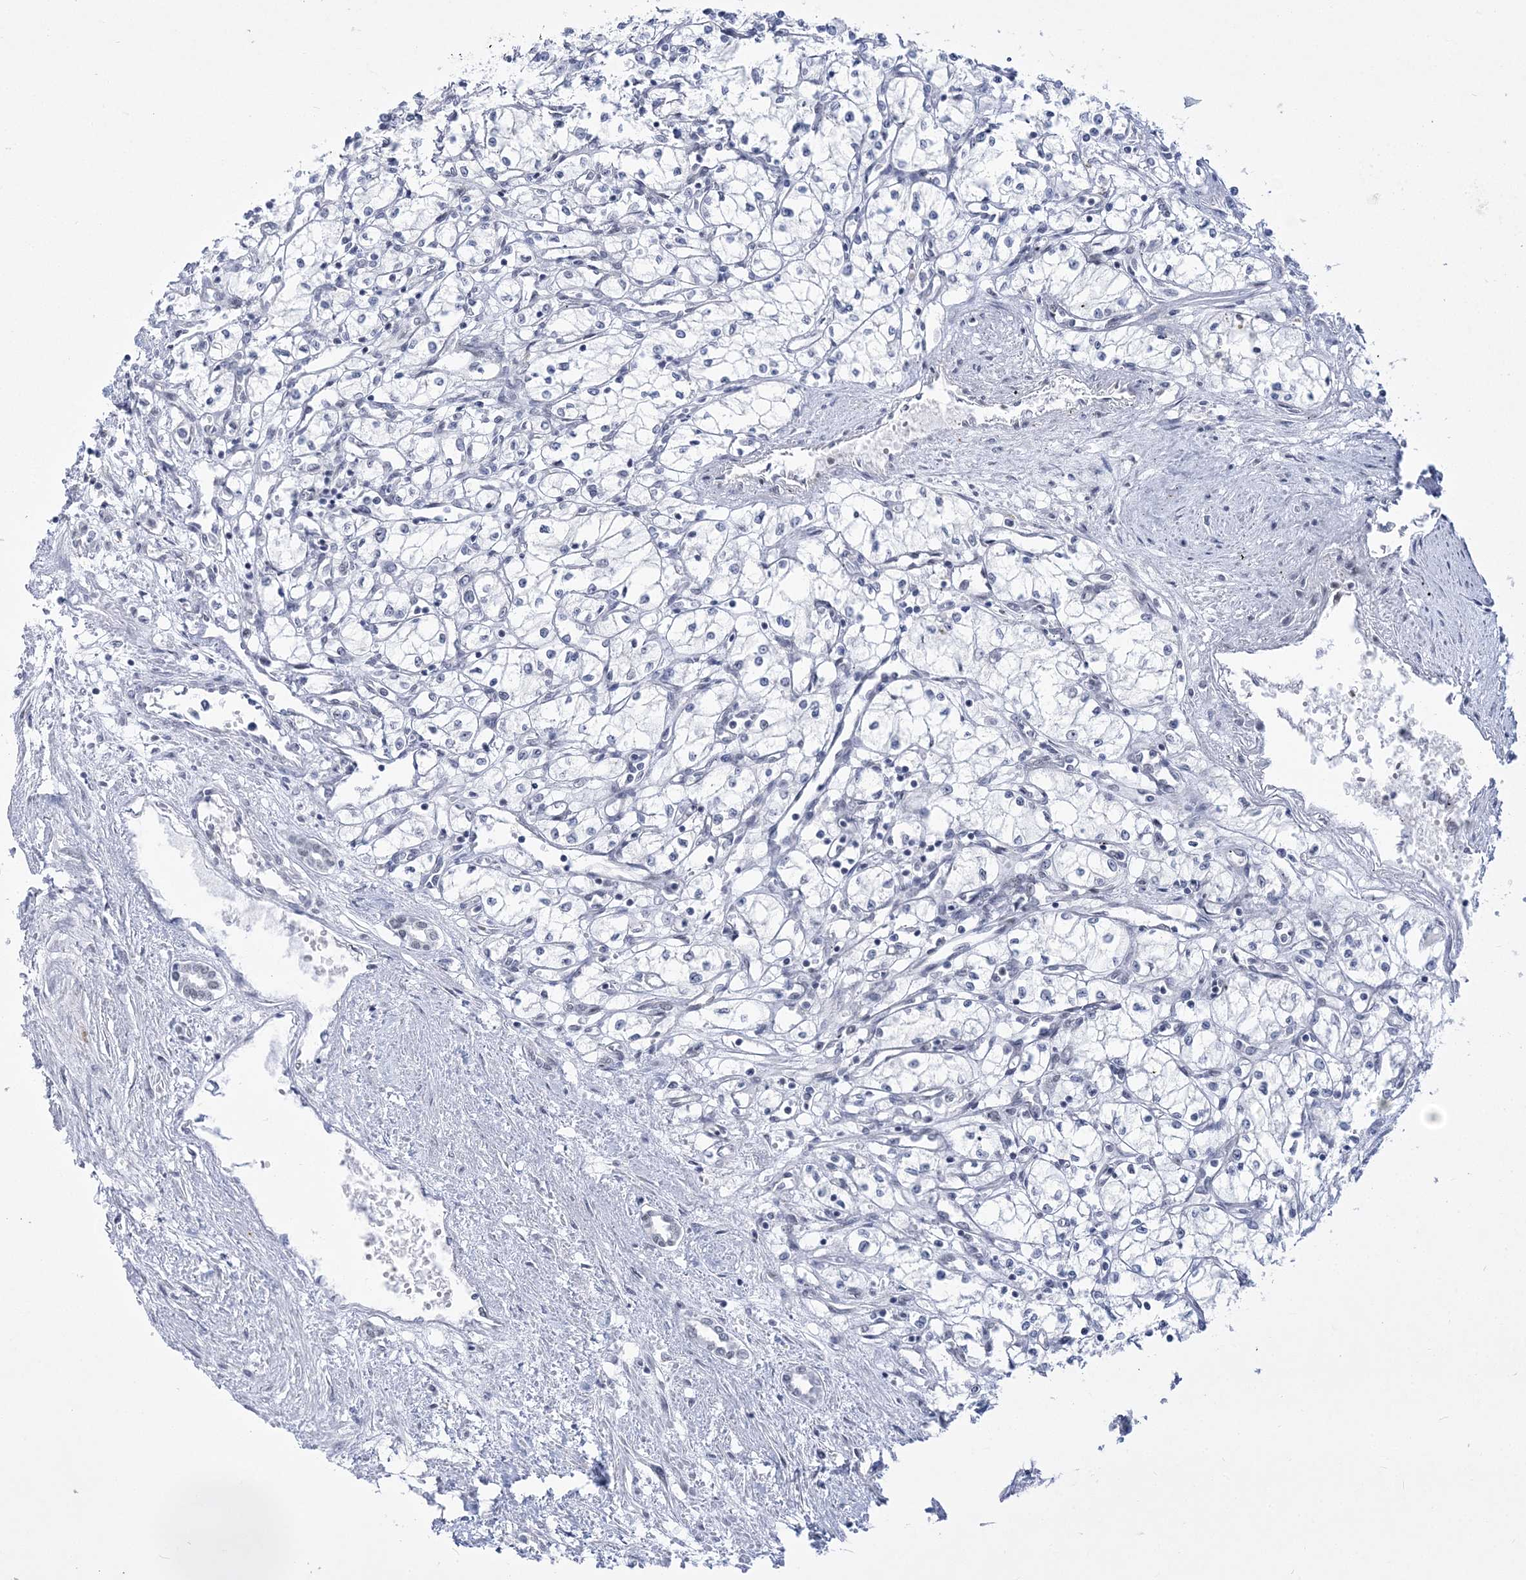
{"staining": {"intensity": "negative", "quantity": "none", "location": "none"}, "tissue": "renal cancer", "cell_type": "Tumor cells", "image_type": "cancer", "snomed": [{"axis": "morphology", "description": "Adenocarcinoma, NOS"}, {"axis": "topography", "description": "Kidney"}], "caption": "Immunohistochemical staining of human renal cancer (adenocarcinoma) demonstrates no significant staining in tumor cells.", "gene": "NSUN2", "patient": {"sex": "male", "age": 59}}